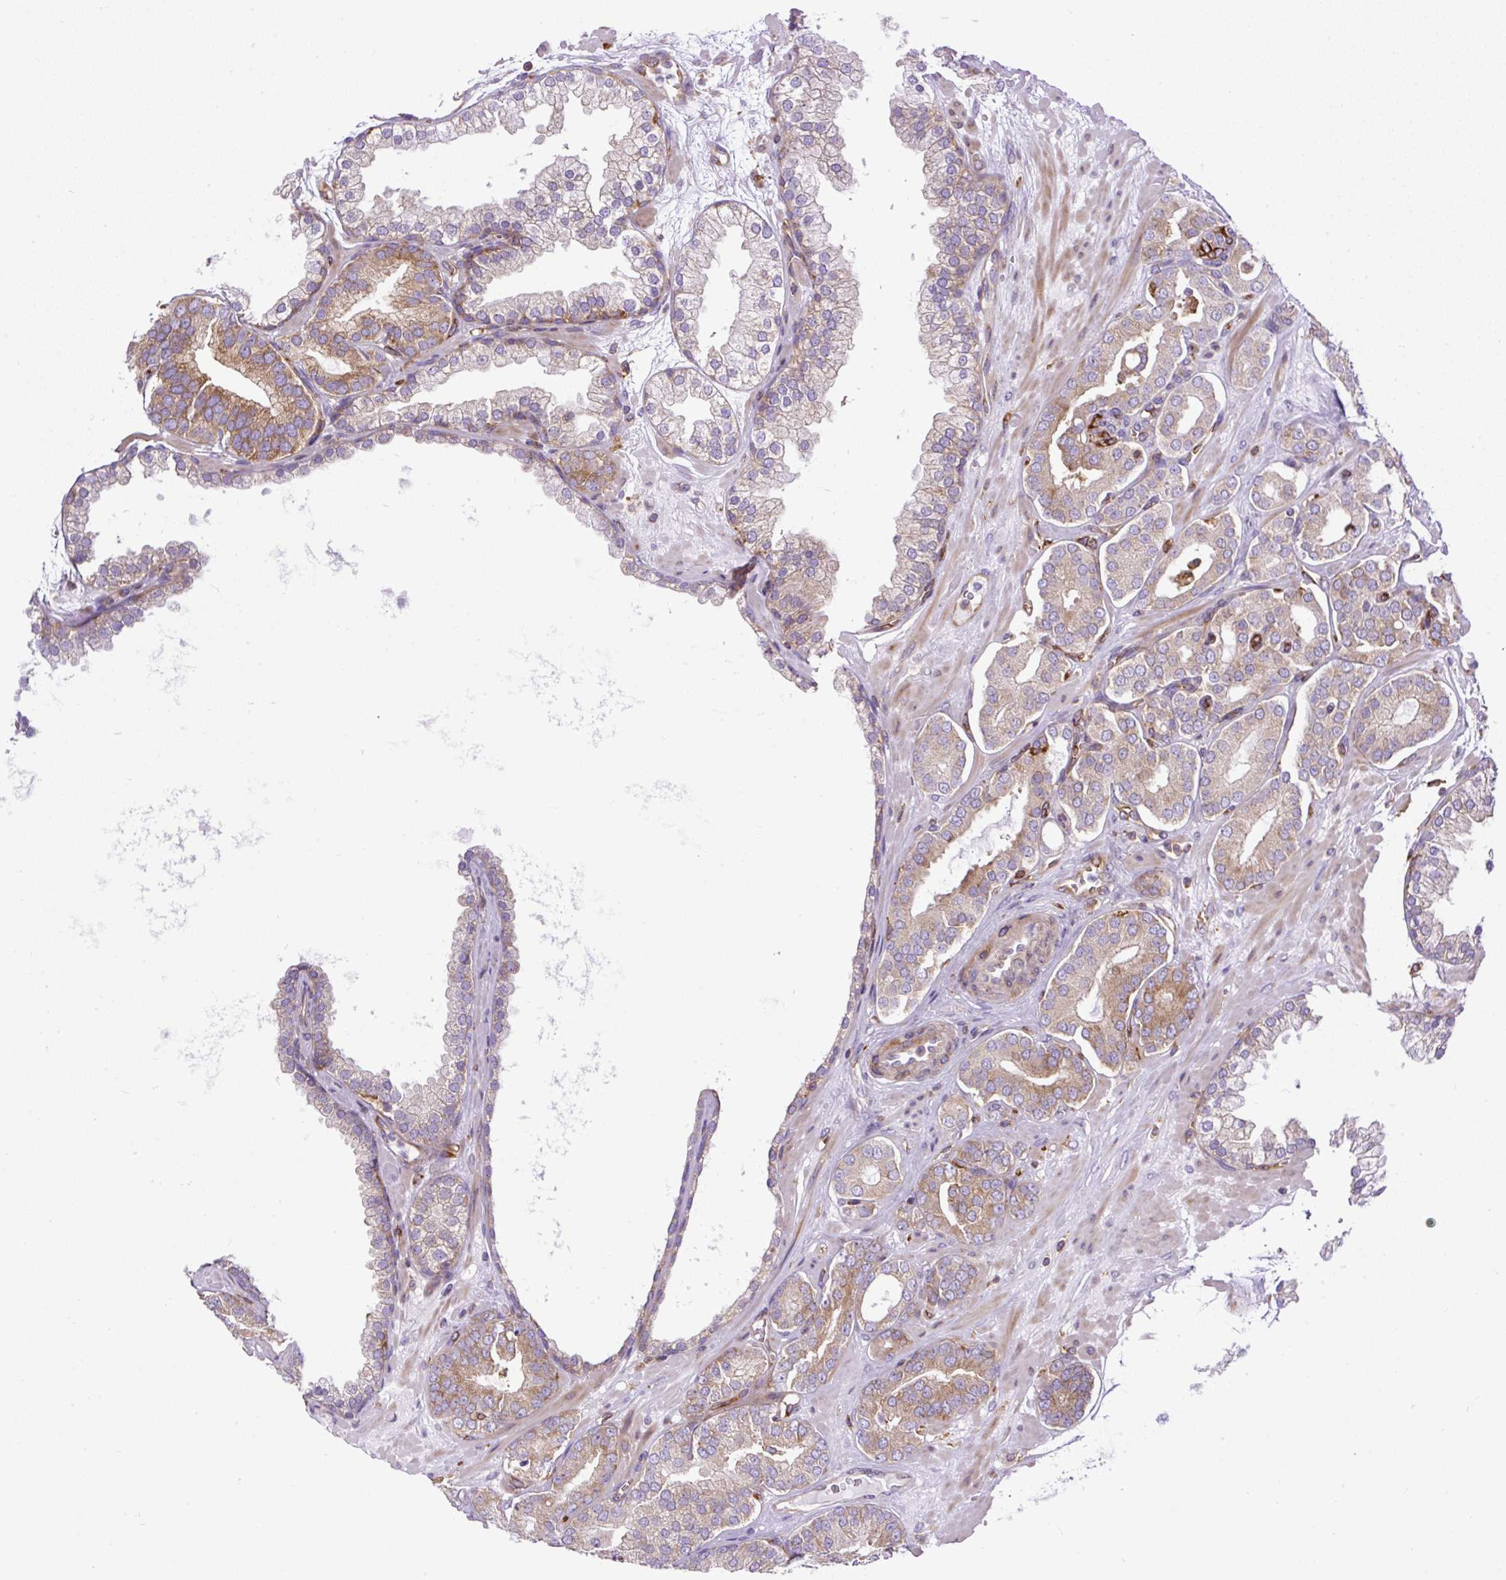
{"staining": {"intensity": "moderate", "quantity": ">75%", "location": "cytoplasmic/membranous"}, "tissue": "prostate cancer", "cell_type": "Tumor cells", "image_type": "cancer", "snomed": [{"axis": "morphology", "description": "Adenocarcinoma, High grade"}, {"axis": "topography", "description": "Prostate"}], "caption": "Immunohistochemical staining of human high-grade adenocarcinoma (prostate) shows moderate cytoplasmic/membranous protein positivity in about >75% of tumor cells.", "gene": "MAP1S", "patient": {"sex": "male", "age": 66}}